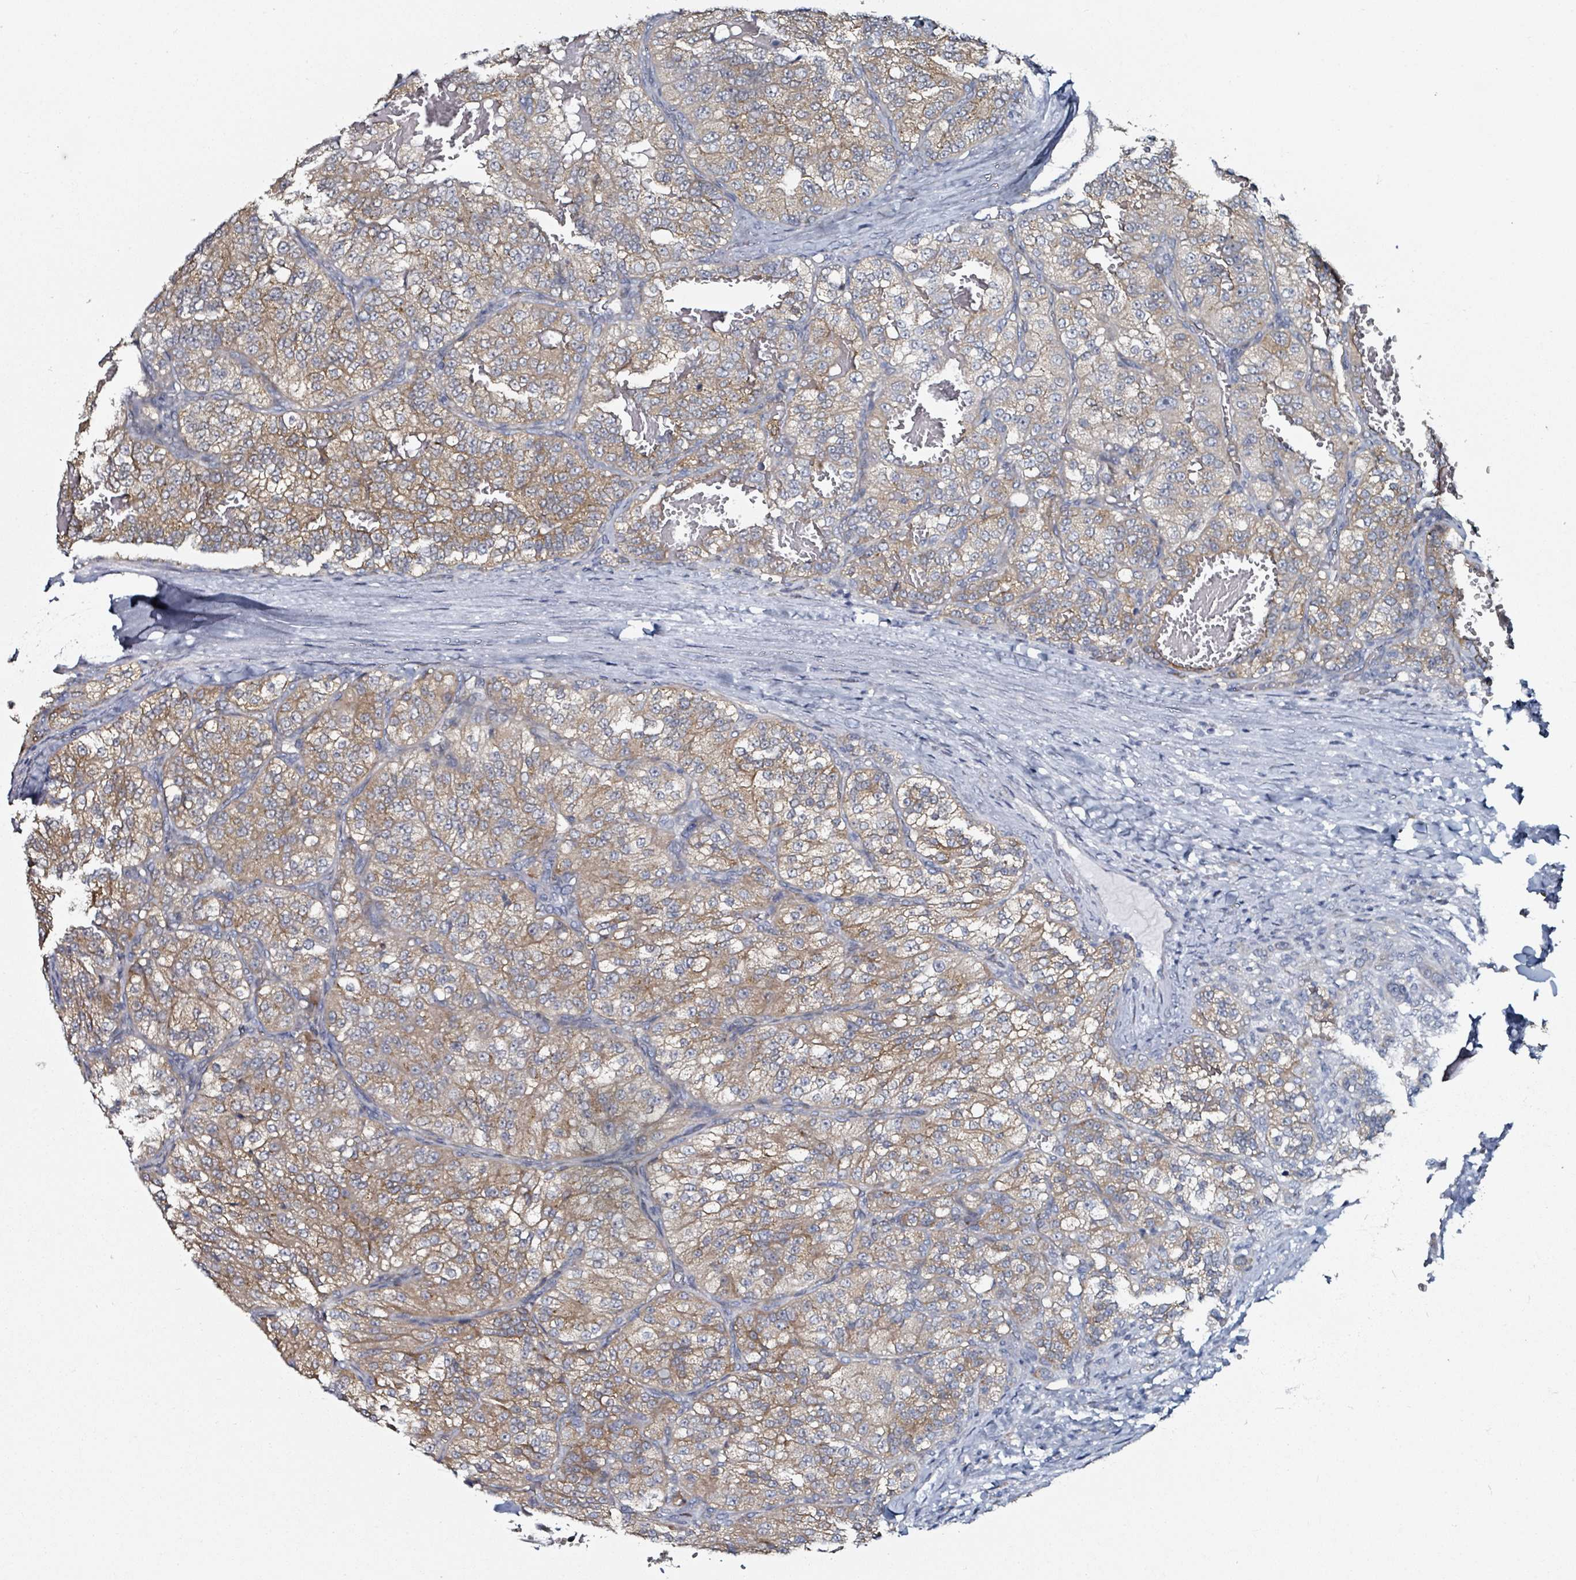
{"staining": {"intensity": "moderate", "quantity": "25%-75%", "location": "cytoplasmic/membranous"}, "tissue": "renal cancer", "cell_type": "Tumor cells", "image_type": "cancer", "snomed": [{"axis": "morphology", "description": "Adenocarcinoma, NOS"}, {"axis": "topography", "description": "Kidney"}], "caption": "Adenocarcinoma (renal) stained for a protein (brown) demonstrates moderate cytoplasmic/membranous positive expression in approximately 25%-75% of tumor cells.", "gene": "B3GAT3", "patient": {"sex": "female", "age": 63}}